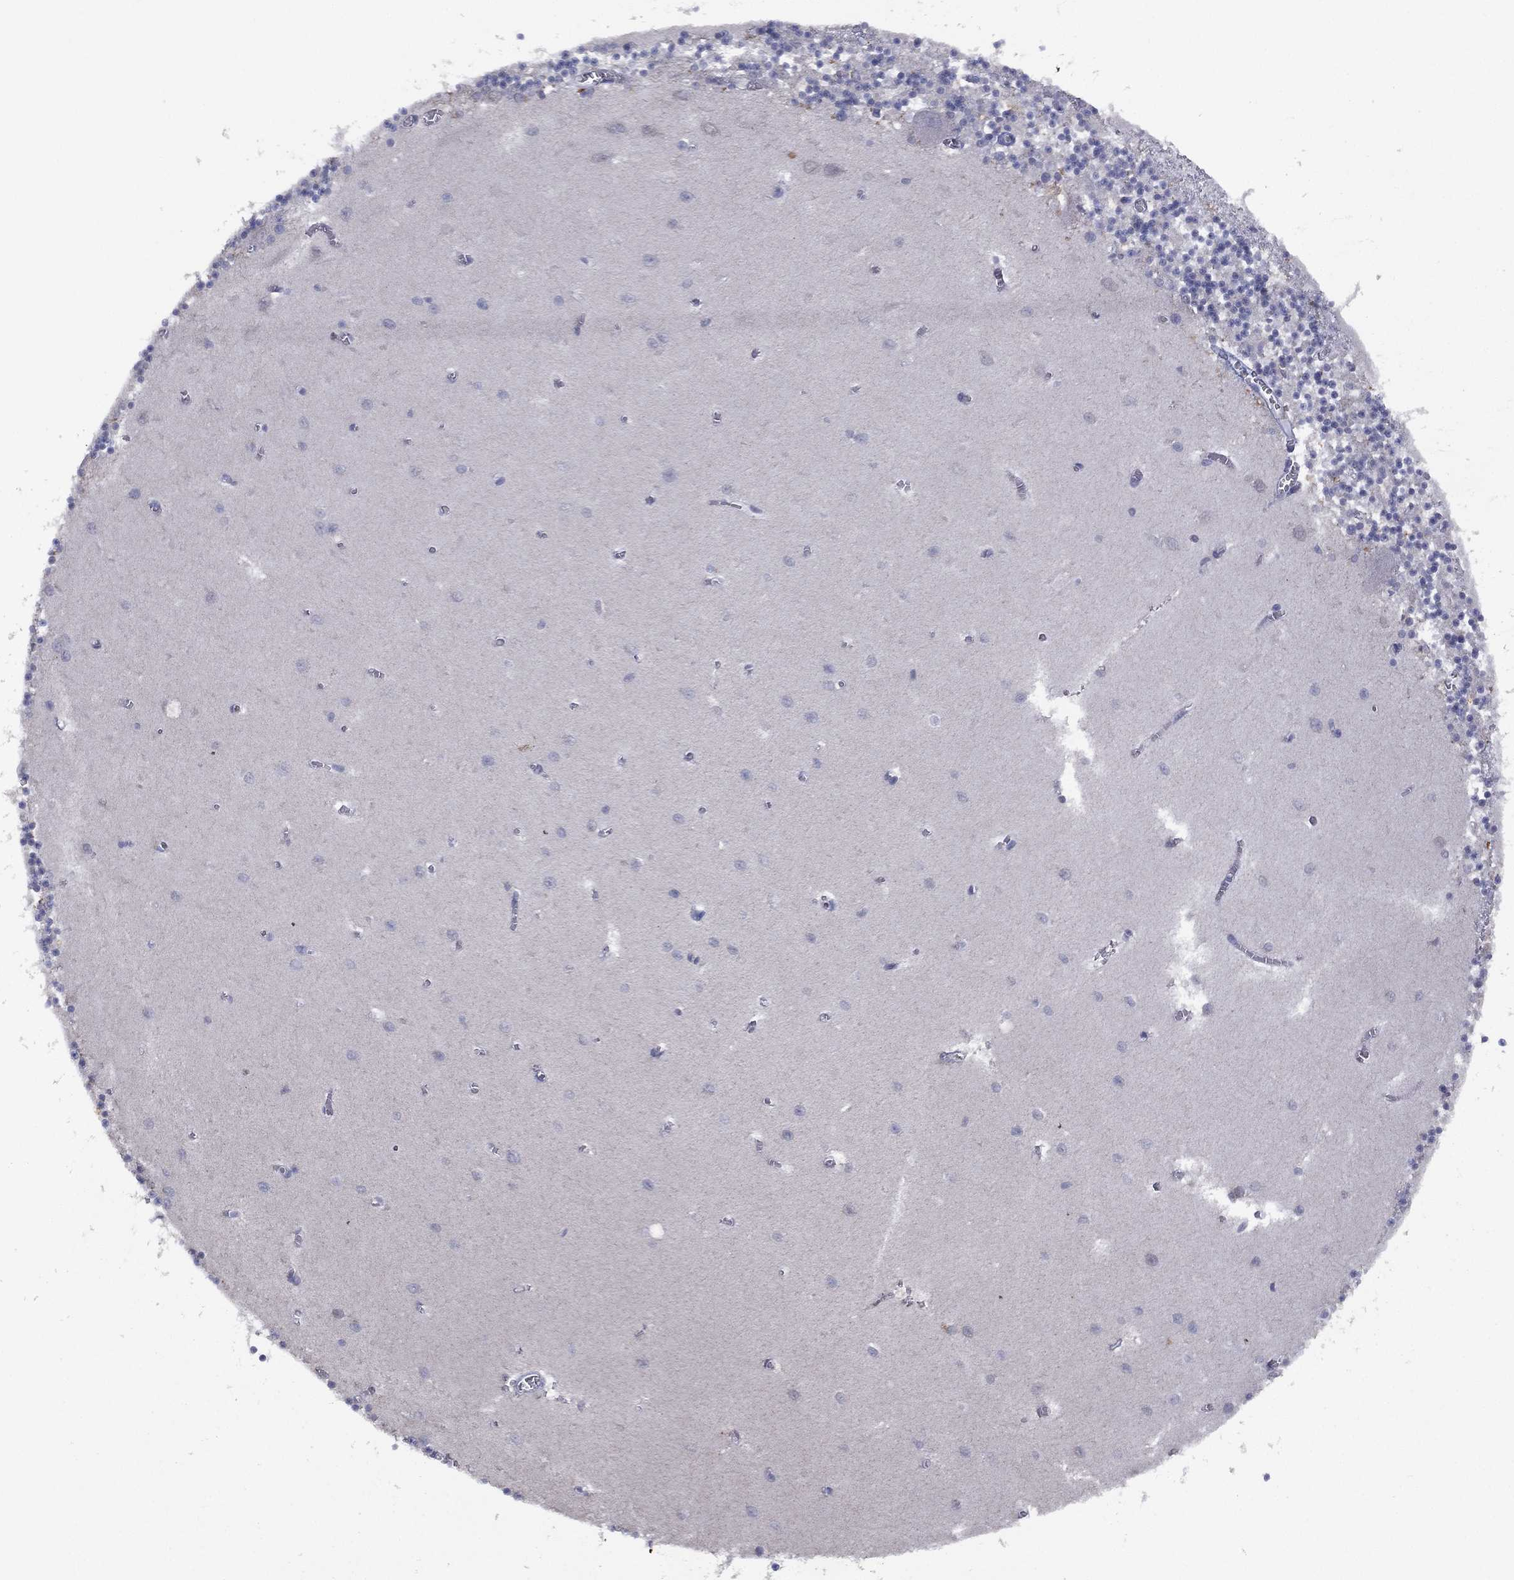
{"staining": {"intensity": "negative", "quantity": "none", "location": "none"}, "tissue": "cerebellum", "cell_type": "Cells in granular layer", "image_type": "normal", "snomed": [{"axis": "morphology", "description": "Normal tissue, NOS"}, {"axis": "topography", "description": "Cerebellum"}], "caption": "Human cerebellum stained for a protein using immunohistochemistry (IHC) displays no positivity in cells in granular layer.", "gene": "DOCK8", "patient": {"sex": "female", "age": 64}}